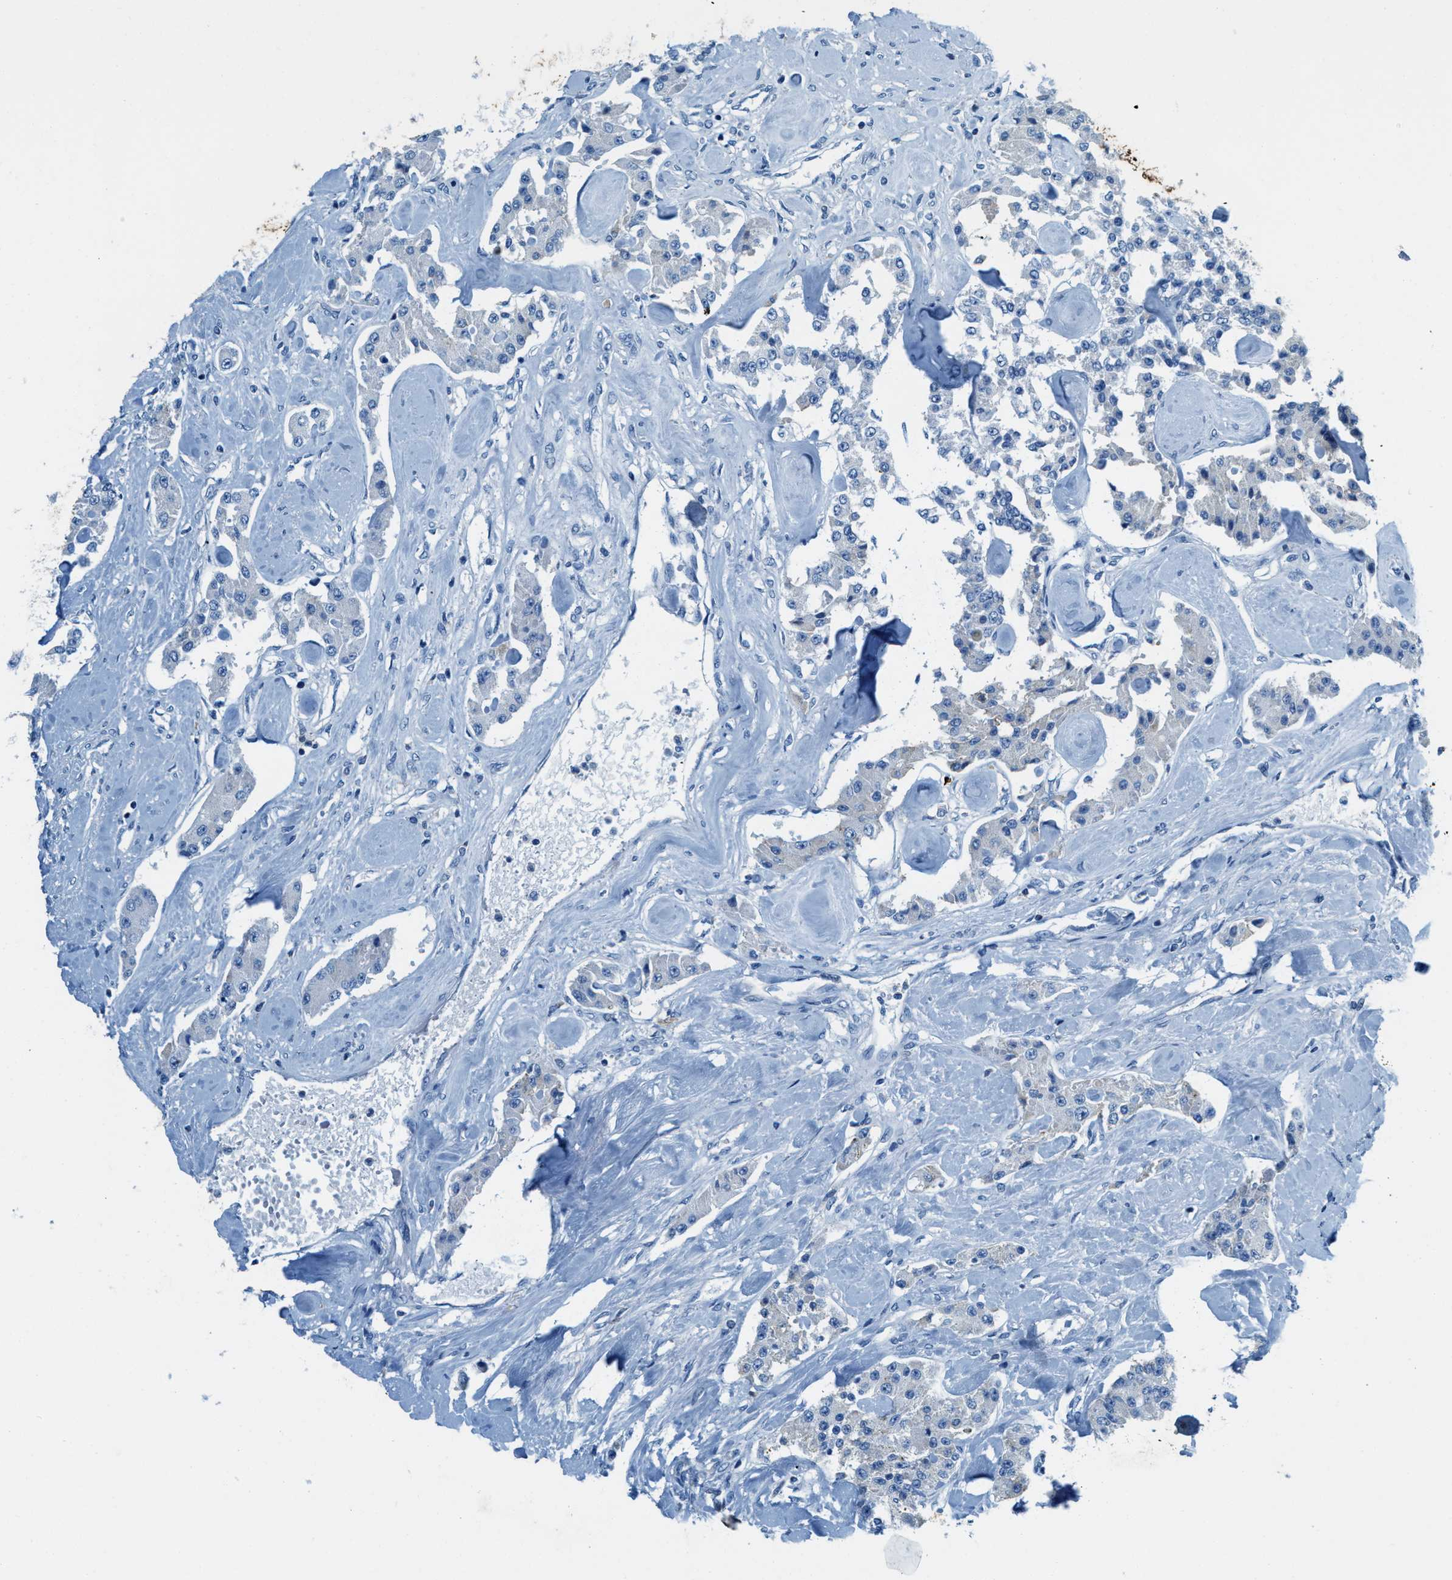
{"staining": {"intensity": "negative", "quantity": "none", "location": "none"}, "tissue": "carcinoid", "cell_type": "Tumor cells", "image_type": "cancer", "snomed": [{"axis": "morphology", "description": "Carcinoid, malignant, NOS"}, {"axis": "topography", "description": "Pancreas"}], "caption": "A high-resolution image shows immunohistochemistry staining of carcinoid (malignant), which reveals no significant positivity in tumor cells.", "gene": "MATCAP2", "patient": {"sex": "male", "age": 41}}